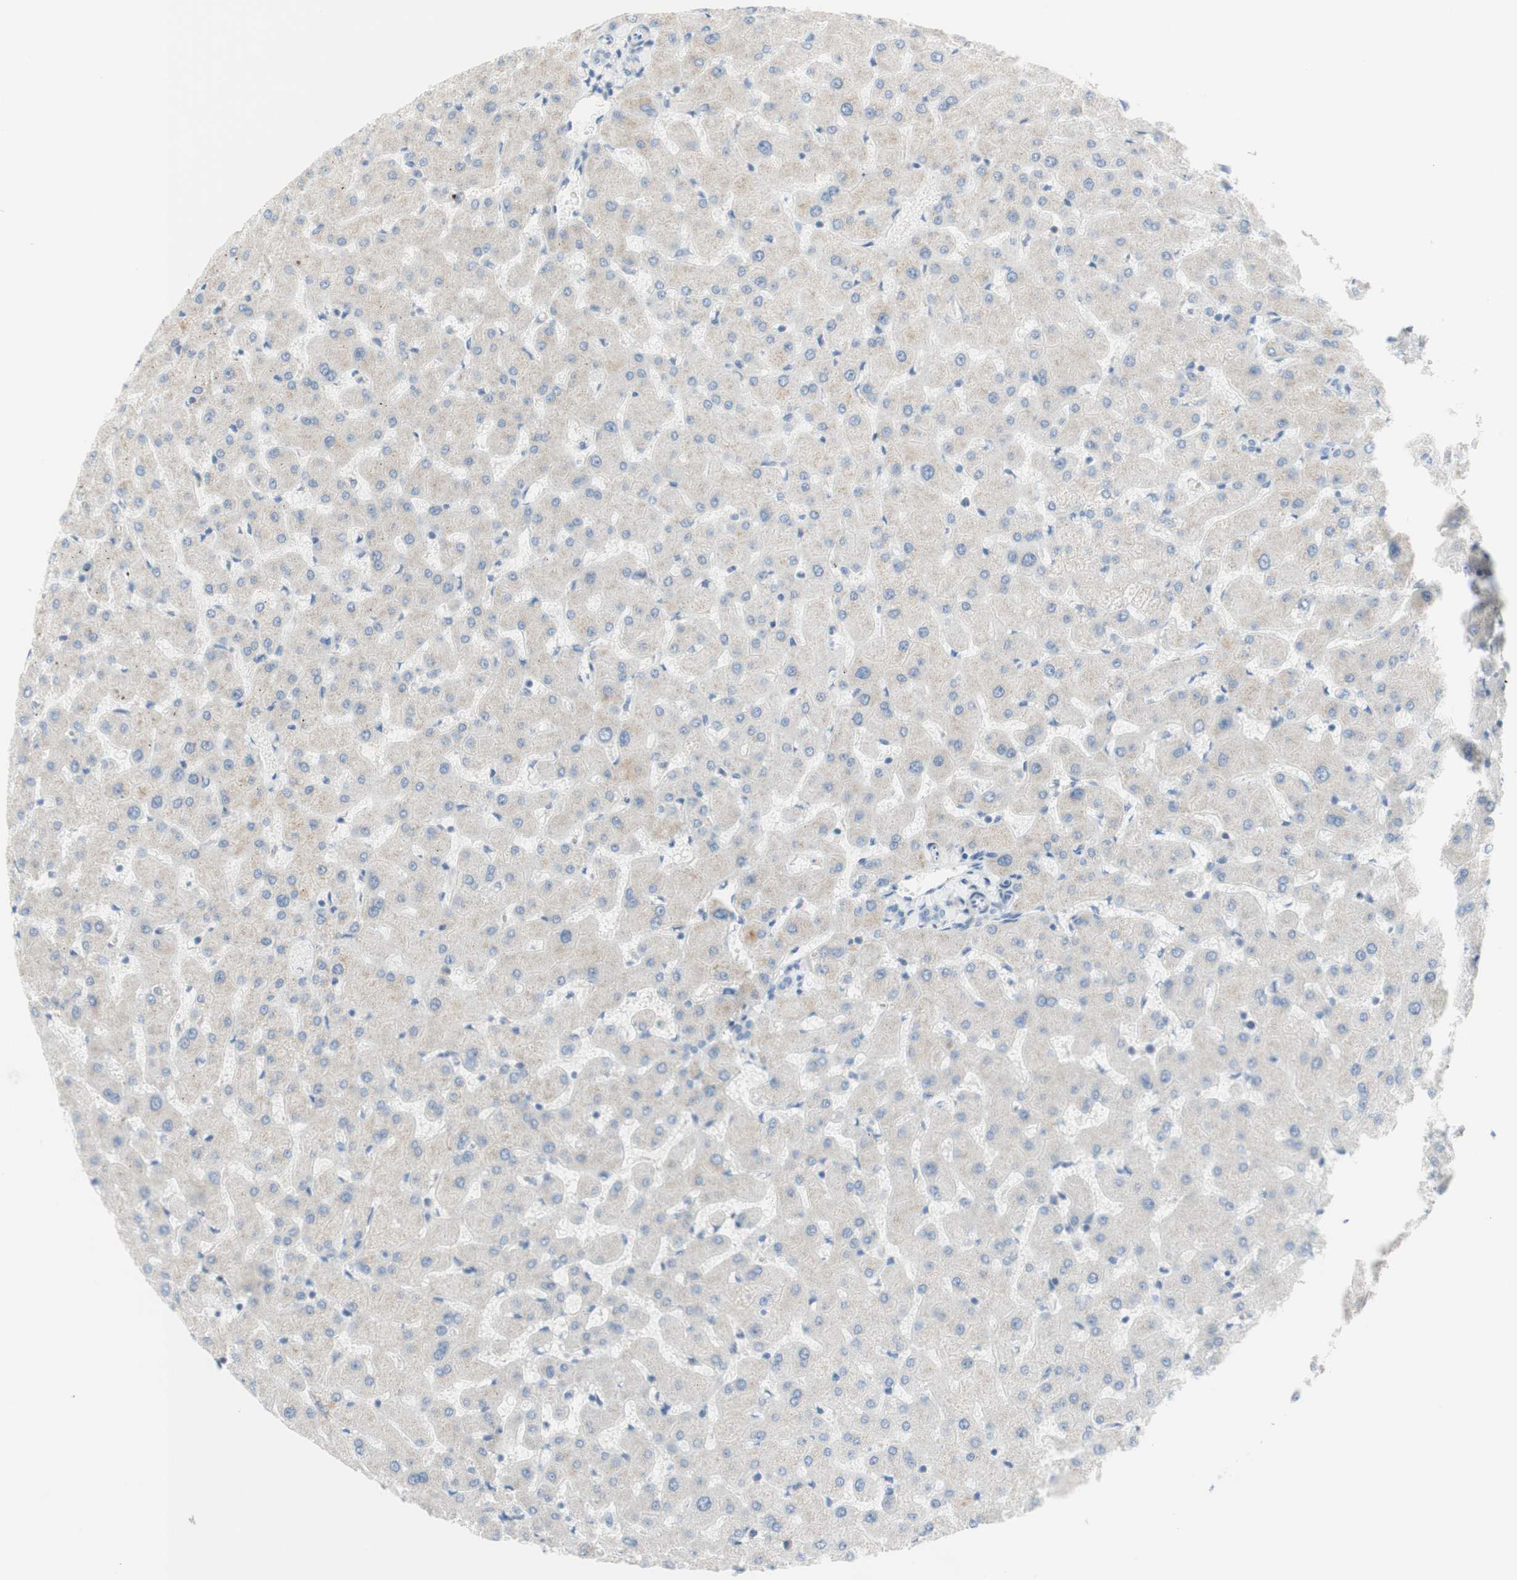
{"staining": {"intensity": "weak", "quantity": "25%-75%", "location": "cytoplasmic/membranous"}, "tissue": "liver", "cell_type": "Cholangiocytes", "image_type": "normal", "snomed": [{"axis": "morphology", "description": "Normal tissue, NOS"}, {"axis": "topography", "description": "Liver"}], "caption": "Protein analysis of unremarkable liver exhibits weak cytoplasmic/membranous positivity in approximately 25%-75% of cholangiocytes. (DAB (3,3'-diaminobenzidine) = brown stain, brightfield microscopy at high magnification).", "gene": "POU2AF1", "patient": {"sex": "female", "age": 63}}